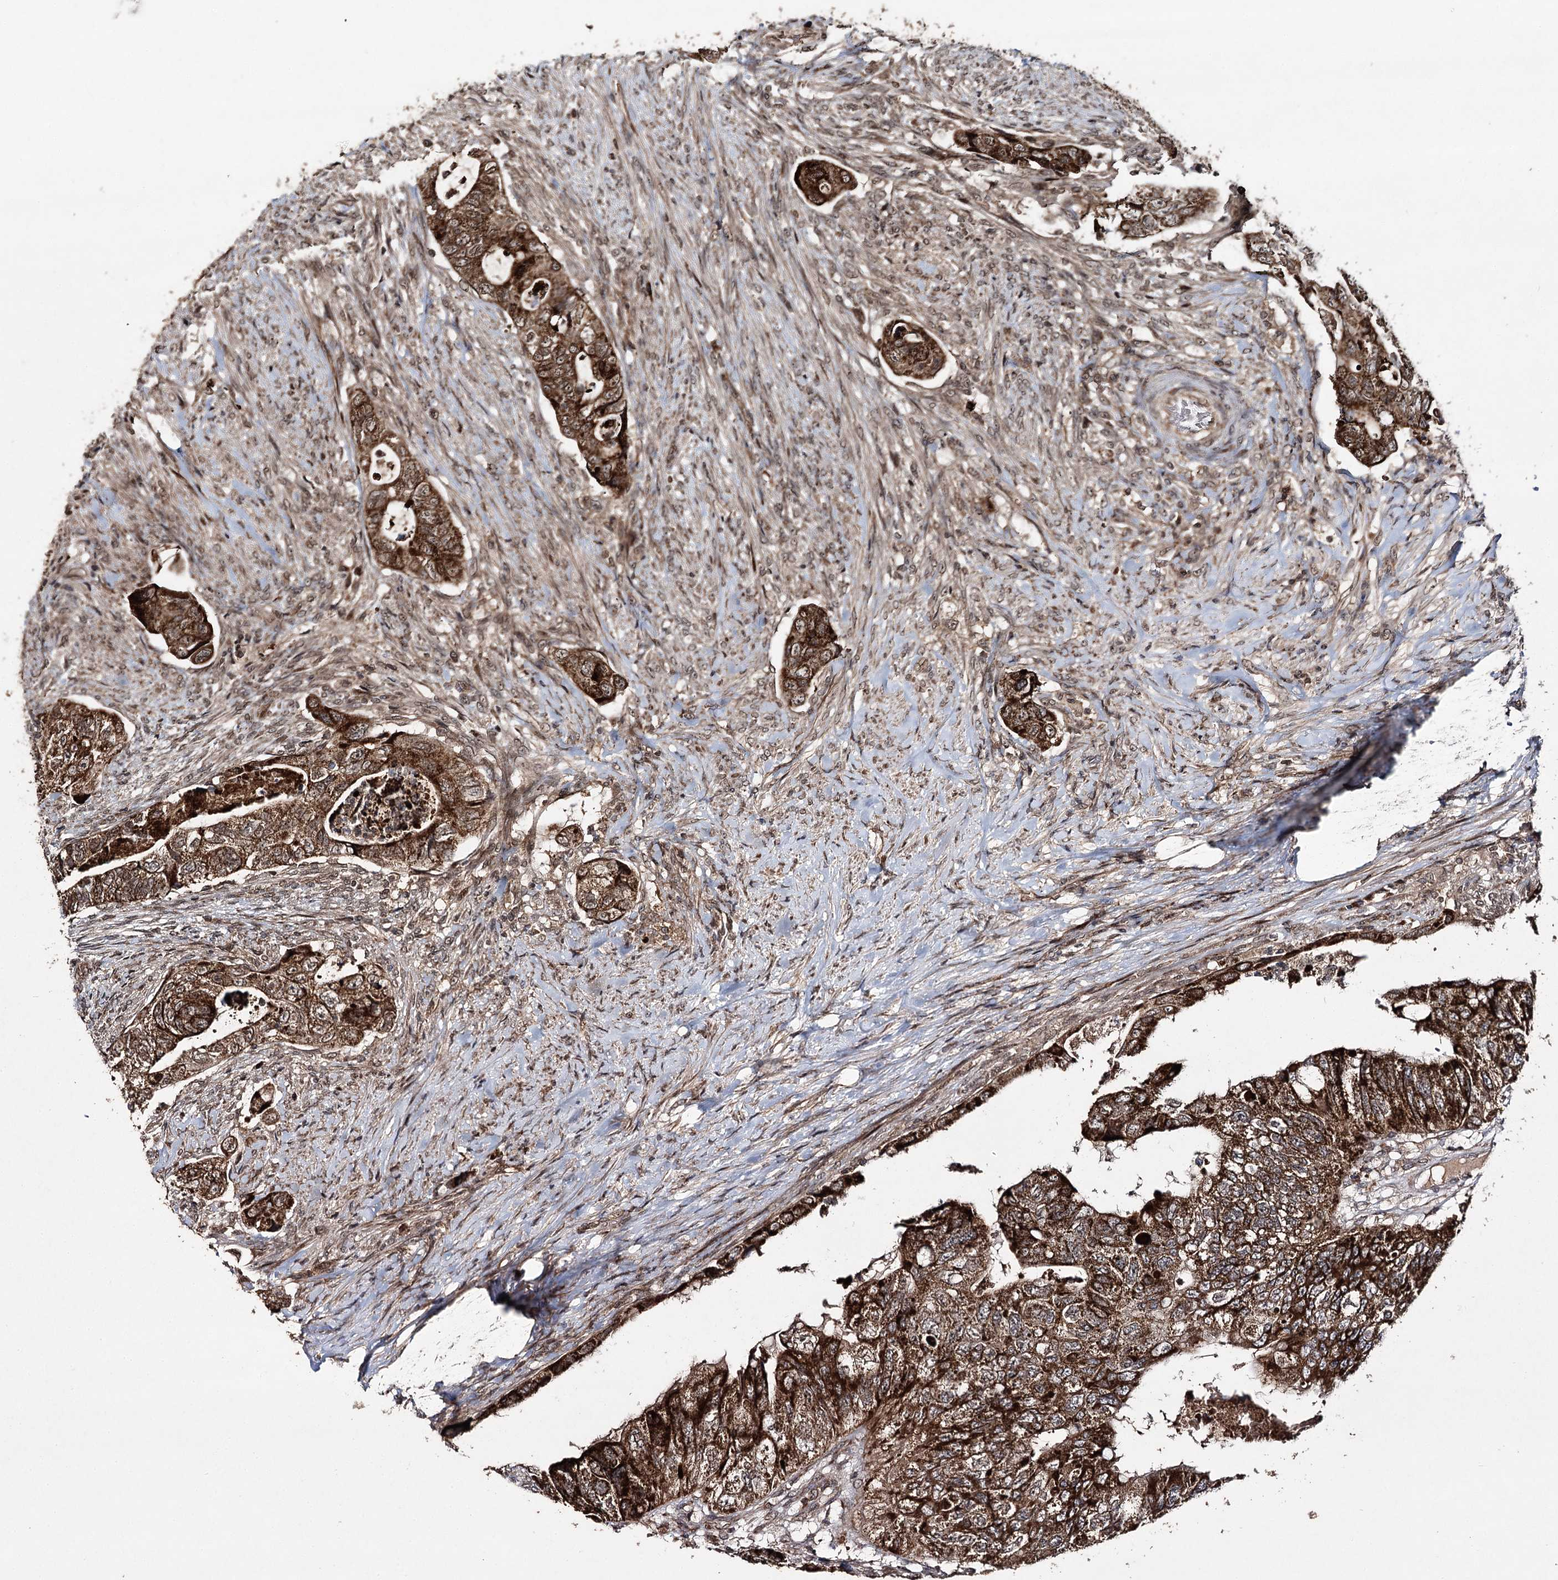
{"staining": {"intensity": "strong", "quantity": ">75%", "location": "cytoplasmic/membranous"}, "tissue": "colorectal cancer", "cell_type": "Tumor cells", "image_type": "cancer", "snomed": [{"axis": "morphology", "description": "Adenocarcinoma, NOS"}, {"axis": "topography", "description": "Rectum"}], "caption": "Adenocarcinoma (colorectal) stained for a protein demonstrates strong cytoplasmic/membranous positivity in tumor cells.", "gene": "ZNRF3", "patient": {"sex": "male", "age": 63}}